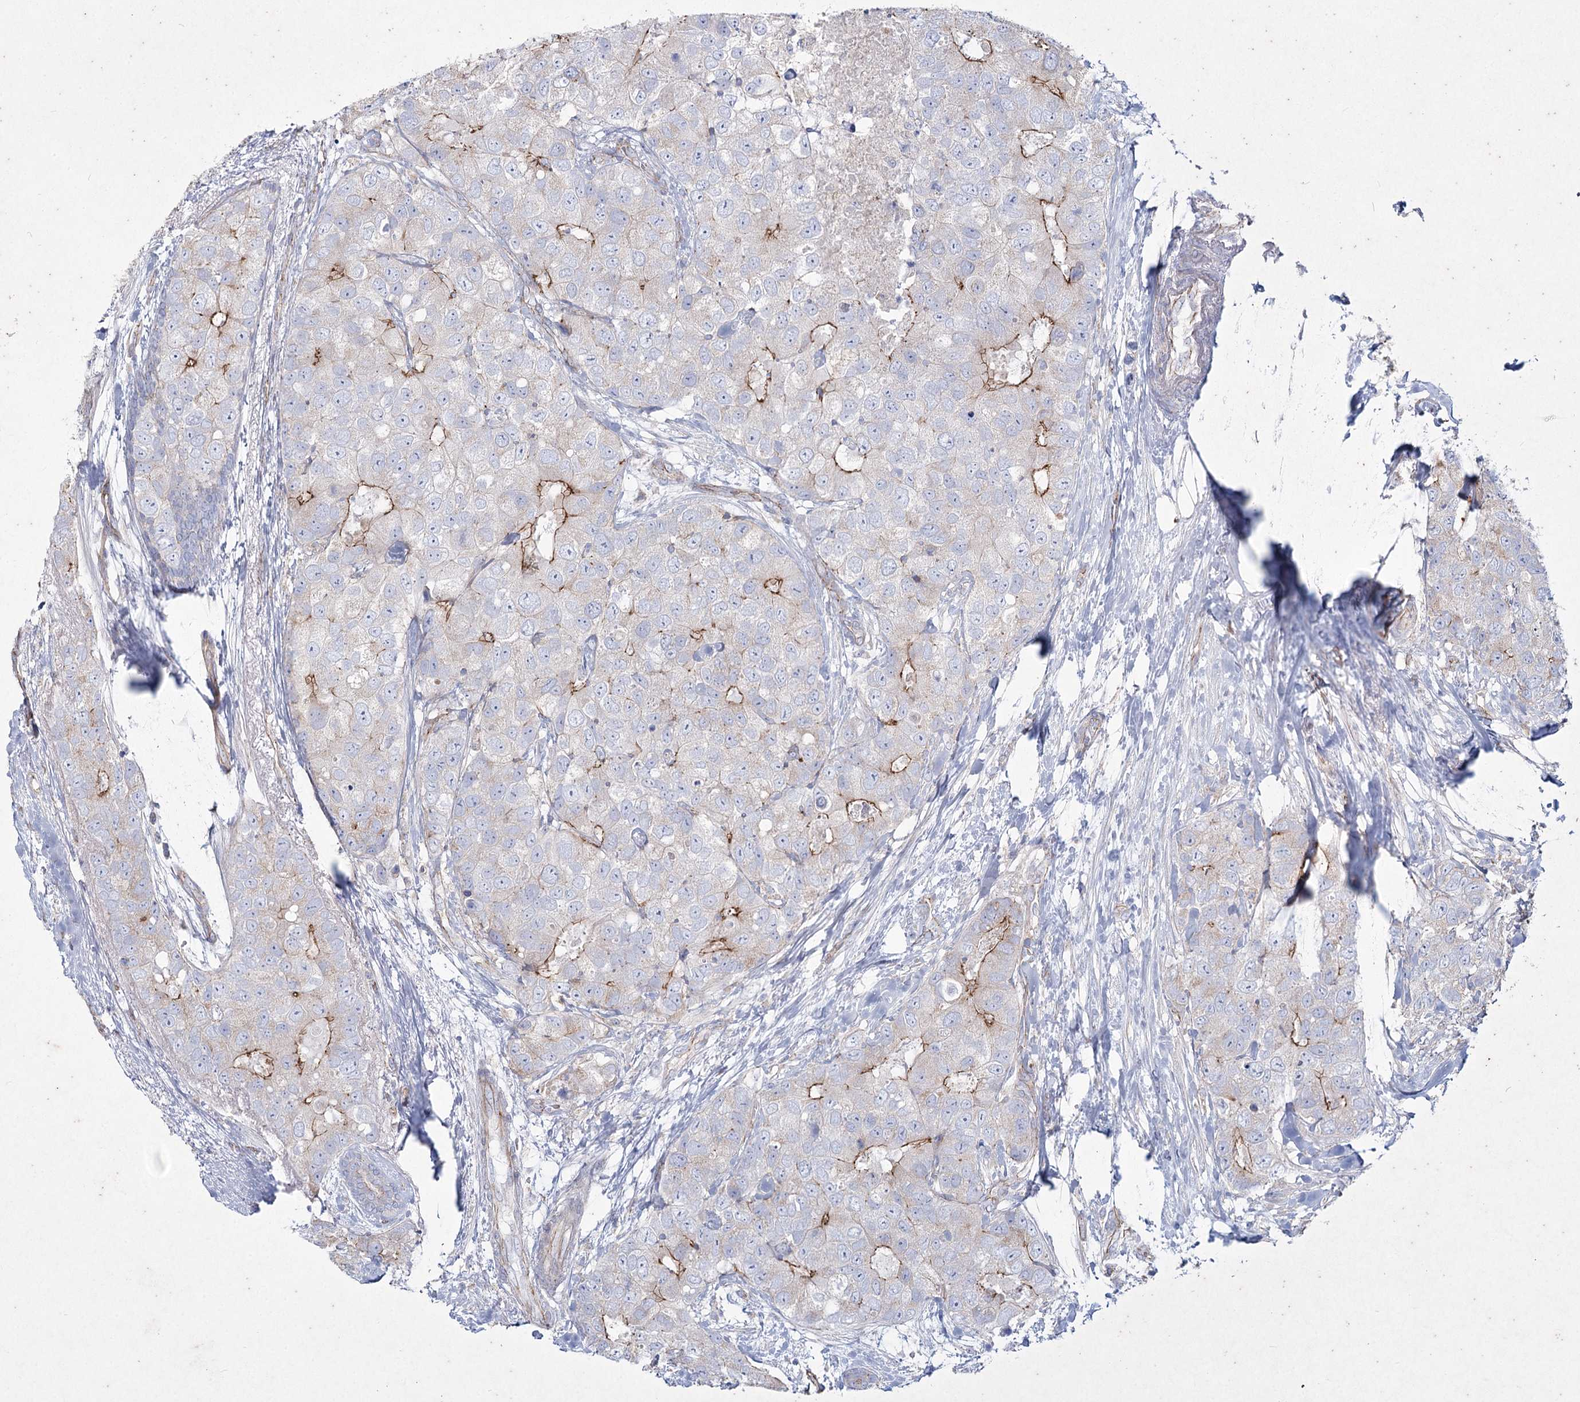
{"staining": {"intensity": "moderate", "quantity": "<25%", "location": "cytoplasmic/membranous"}, "tissue": "breast cancer", "cell_type": "Tumor cells", "image_type": "cancer", "snomed": [{"axis": "morphology", "description": "Duct carcinoma"}, {"axis": "topography", "description": "Breast"}], "caption": "The histopathology image demonstrates a brown stain indicating the presence of a protein in the cytoplasmic/membranous of tumor cells in invasive ductal carcinoma (breast).", "gene": "LDLRAD3", "patient": {"sex": "female", "age": 62}}